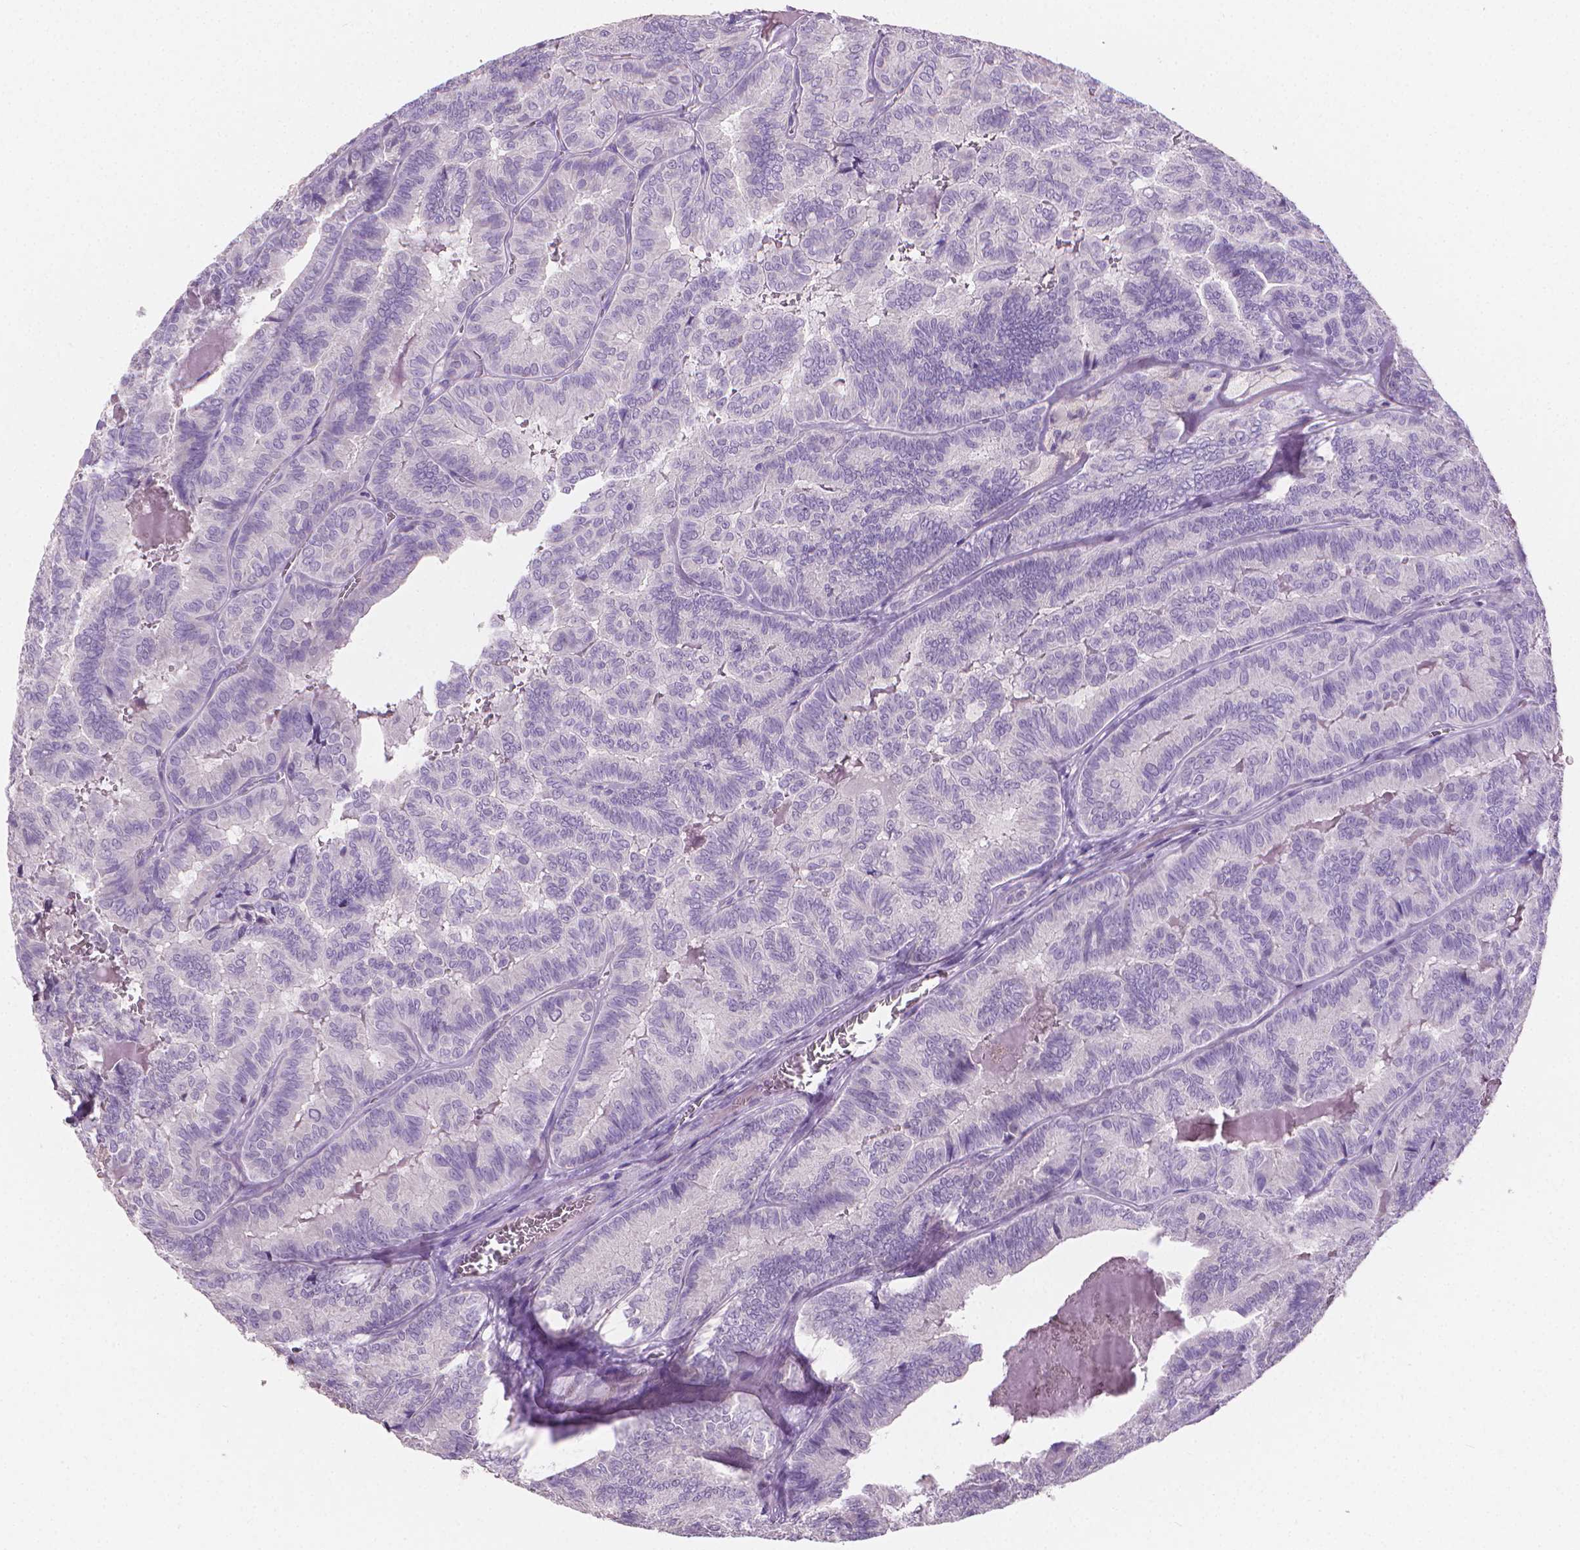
{"staining": {"intensity": "negative", "quantity": "none", "location": "none"}, "tissue": "thyroid cancer", "cell_type": "Tumor cells", "image_type": "cancer", "snomed": [{"axis": "morphology", "description": "Papillary adenocarcinoma, NOS"}, {"axis": "topography", "description": "Thyroid gland"}], "caption": "Photomicrograph shows no protein staining in tumor cells of thyroid cancer (papillary adenocarcinoma) tissue. (DAB (3,3'-diaminobenzidine) immunohistochemistry (IHC) with hematoxylin counter stain).", "gene": "TNNI2", "patient": {"sex": "female", "age": 75}}